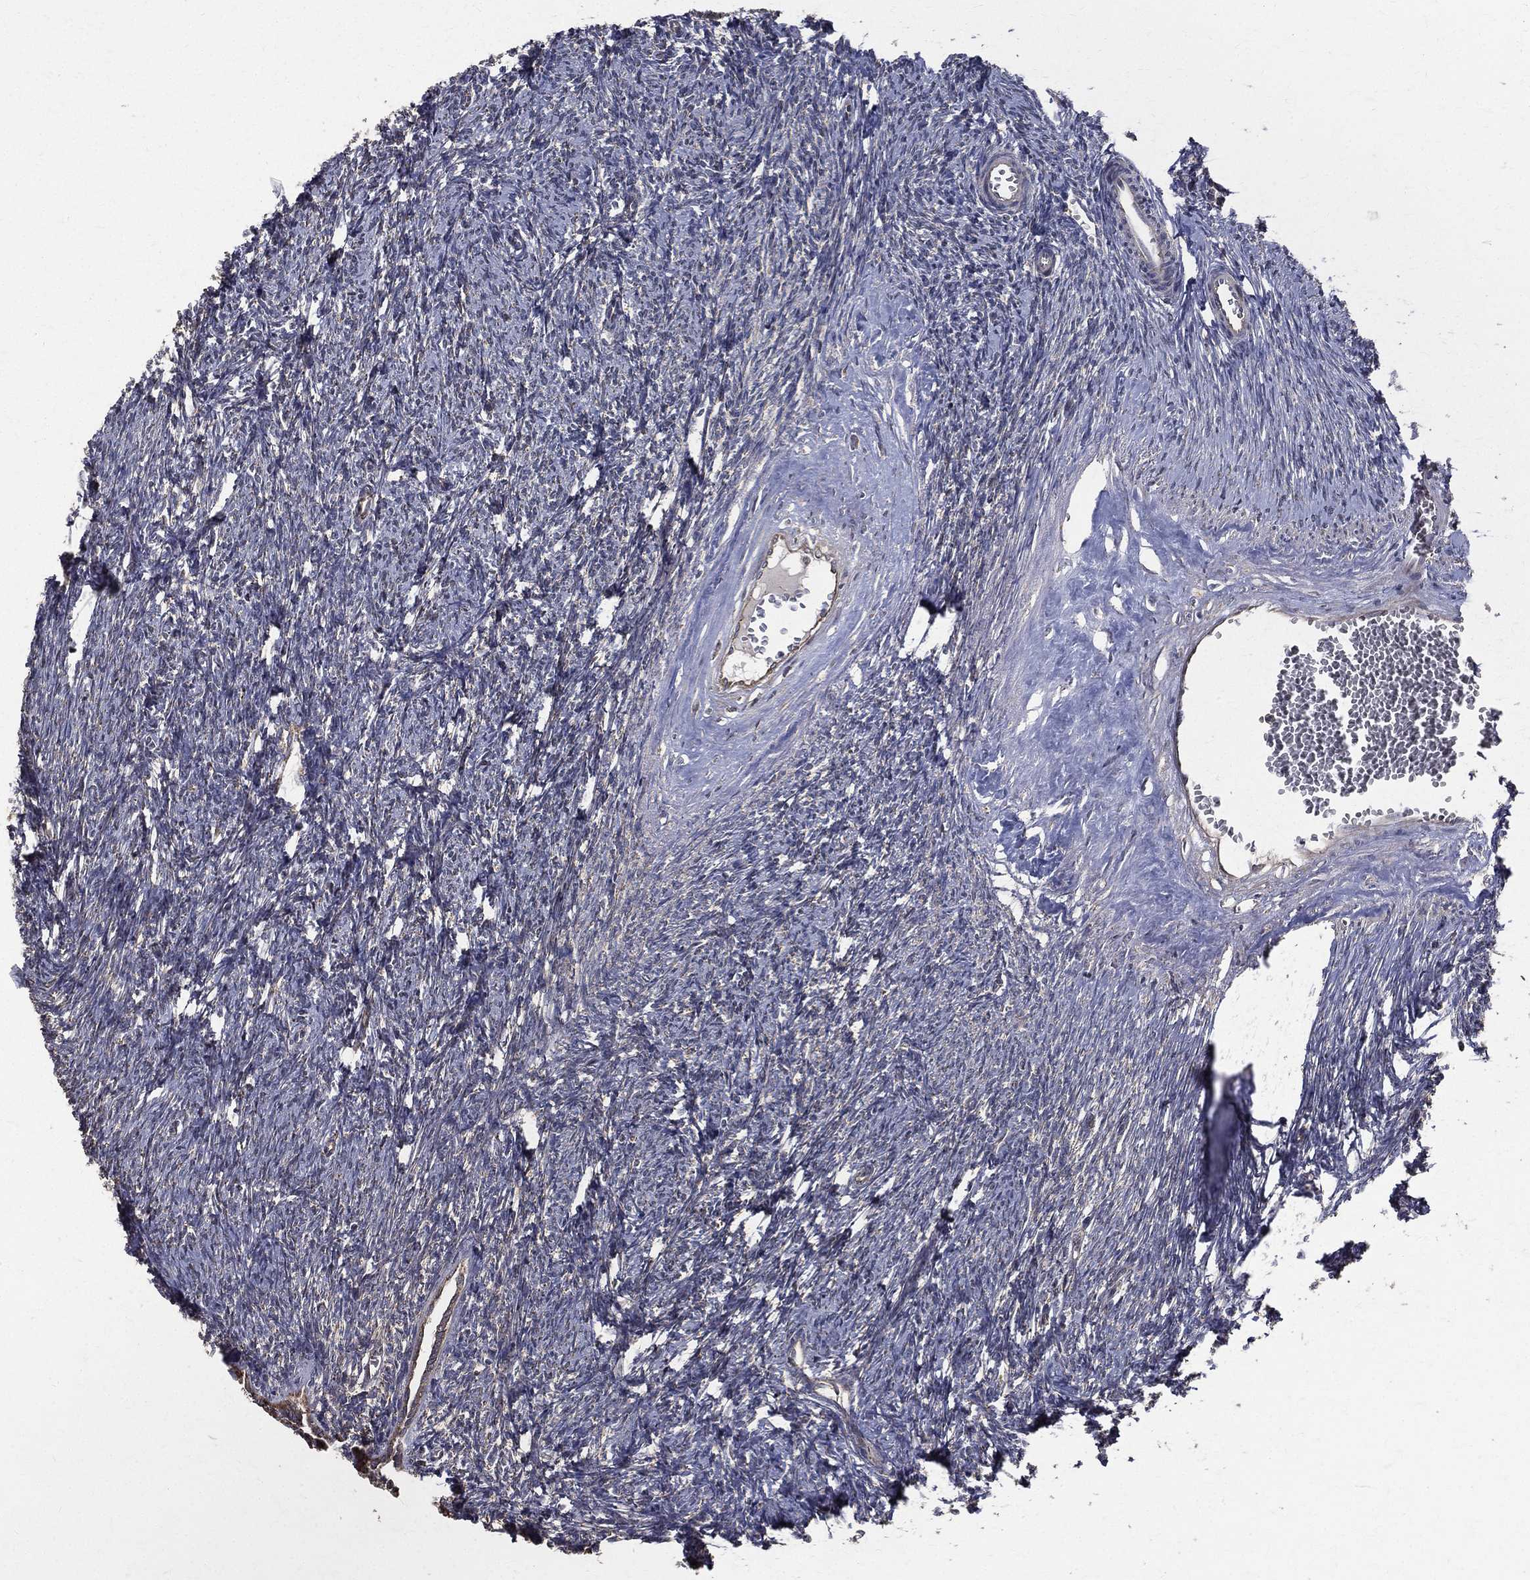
{"staining": {"intensity": "negative", "quantity": "none", "location": "none"}, "tissue": "ovary", "cell_type": "Ovarian stroma cells", "image_type": "normal", "snomed": [{"axis": "morphology", "description": "Normal tissue, NOS"}, {"axis": "topography", "description": "Fallopian tube"}, {"axis": "topography", "description": "Ovary"}], "caption": "A histopathology image of ovary stained for a protein shows no brown staining in ovarian stroma cells. Brightfield microscopy of immunohistochemistry (IHC) stained with DAB (brown) and hematoxylin (blue), captured at high magnification.", "gene": "RPGR", "patient": {"sex": "female", "age": 33}}